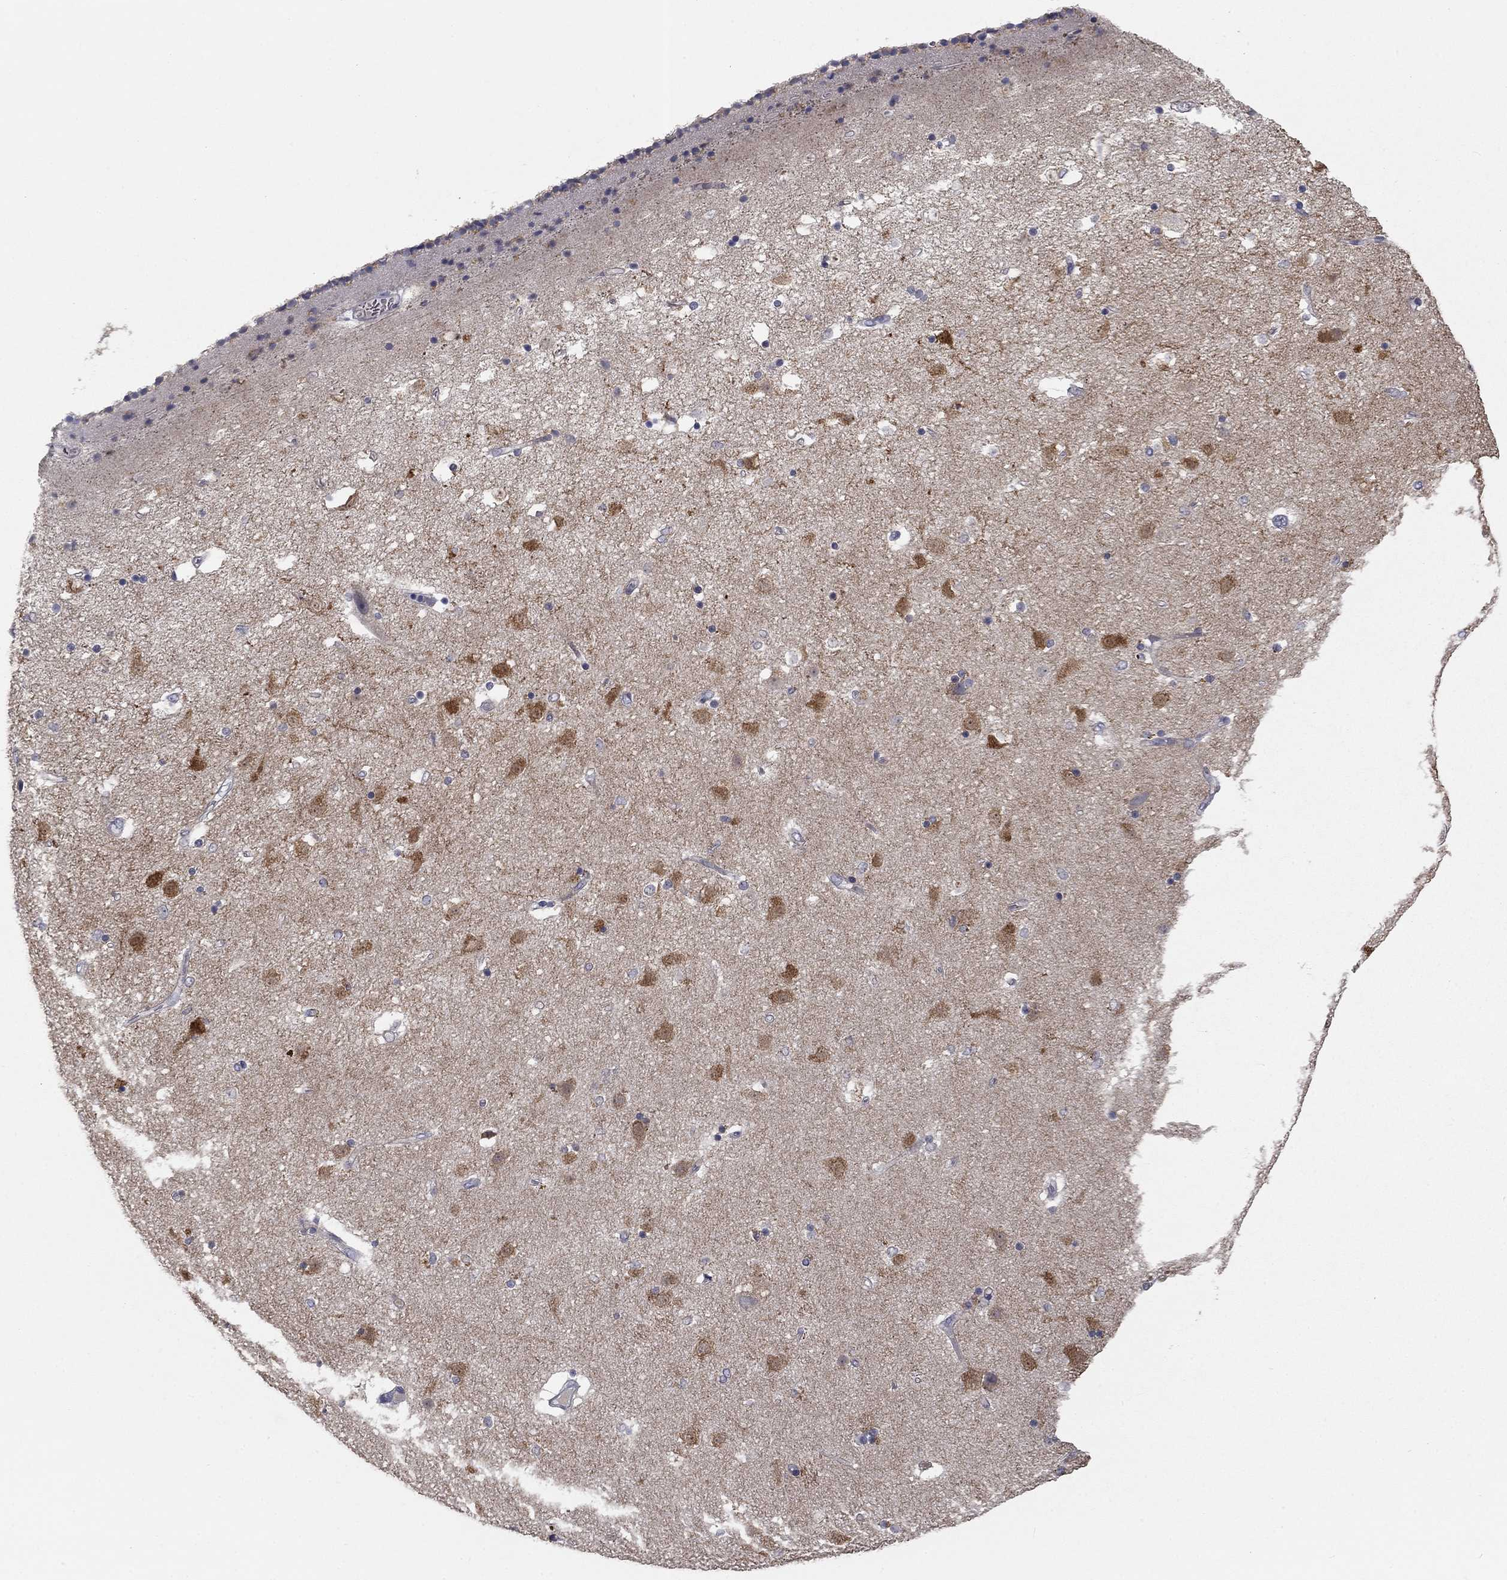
{"staining": {"intensity": "negative", "quantity": "none", "location": "none"}, "tissue": "caudate", "cell_type": "Glial cells", "image_type": "normal", "snomed": [{"axis": "morphology", "description": "Normal tissue, NOS"}, {"axis": "topography", "description": "Lateral ventricle wall"}], "caption": "Histopathology image shows no protein expression in glial cells of benign caudate. (DAB immunohistochemistry visualized using brightfield microscopy, high magnification).", "gene": "CALB1", "patient": {"sex": "female", "age": 71}}